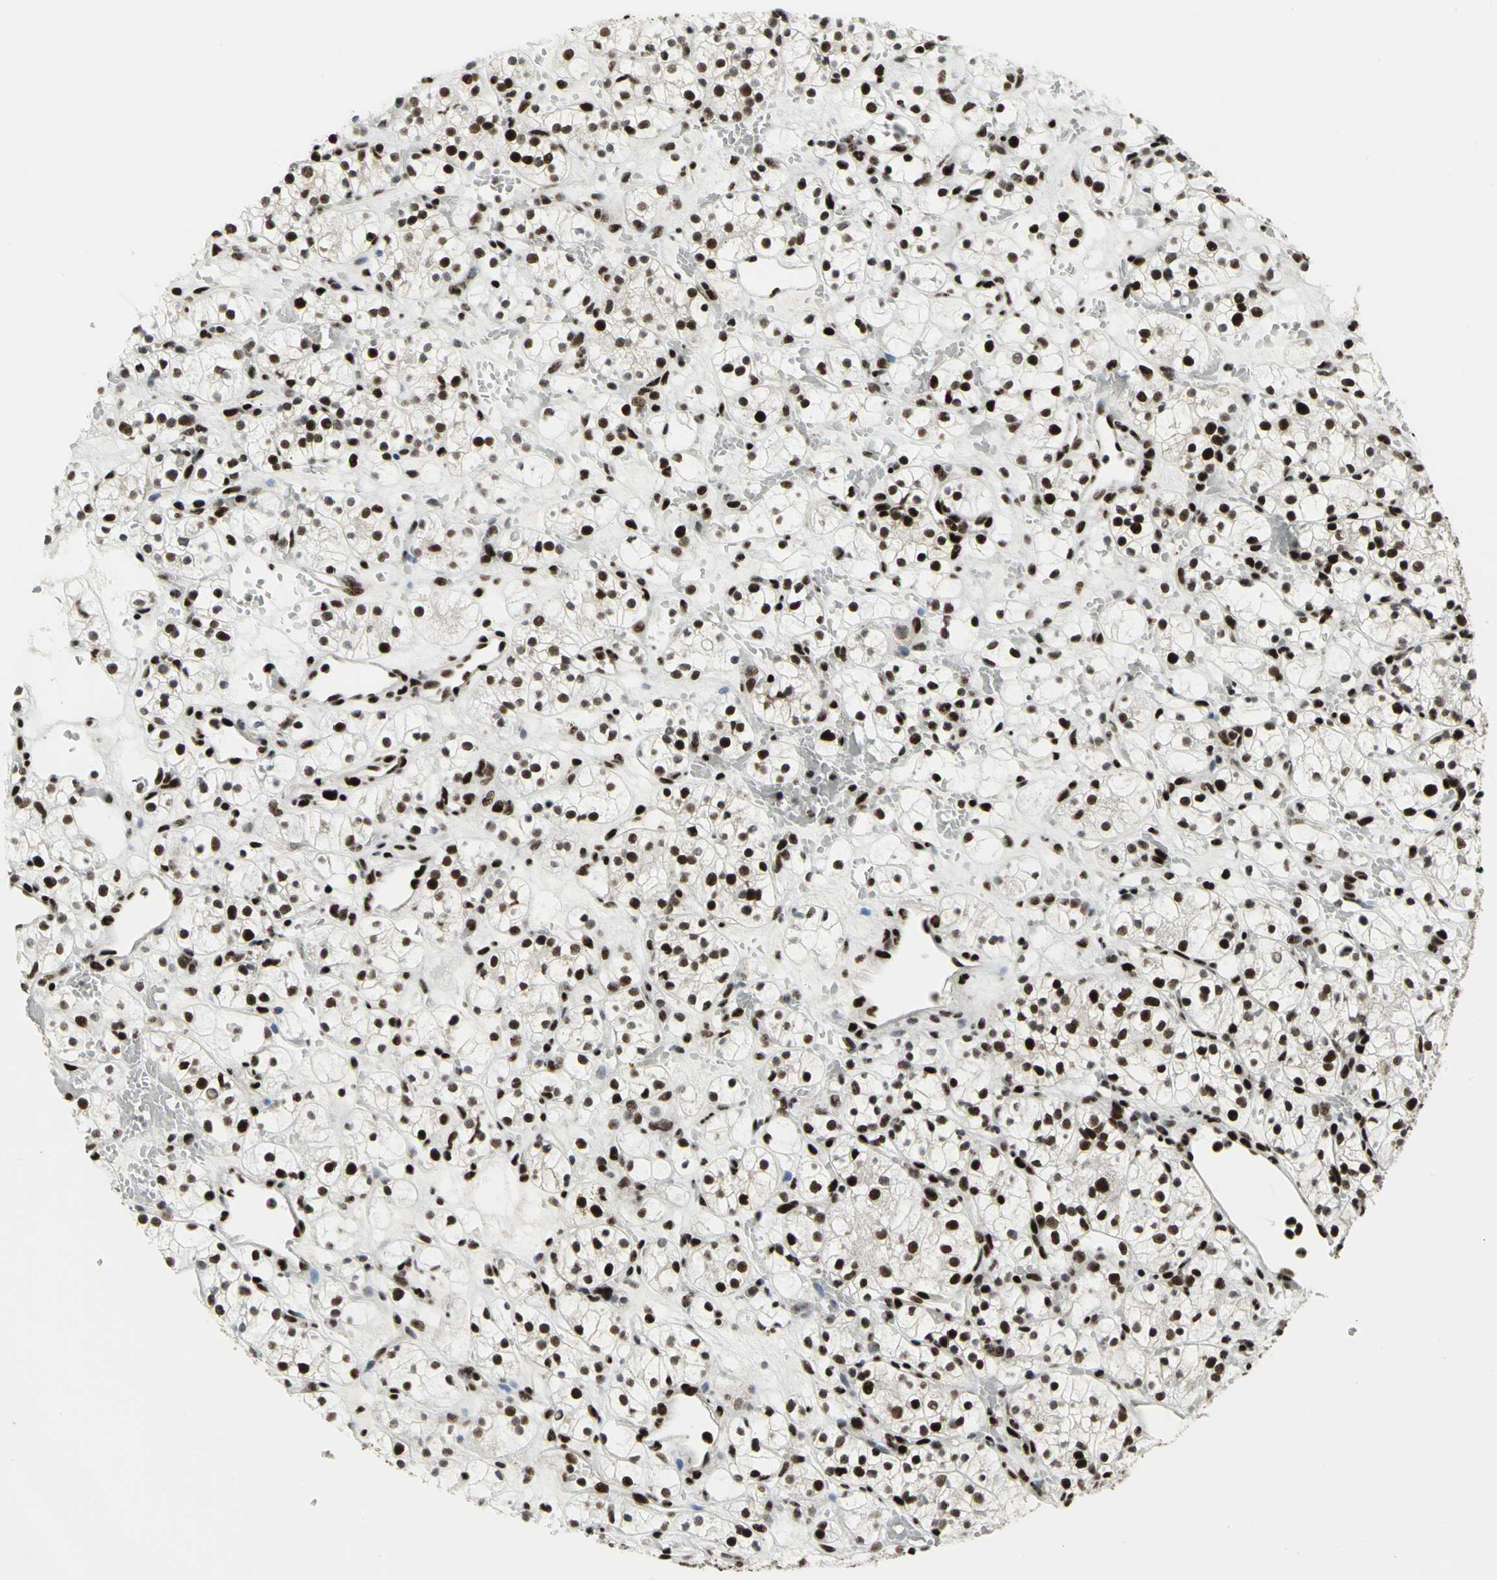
{"staining": {"intensity": "strong", "quantity": ">75%", "location": "nuclear"}, "tissue": "renal cancer", "cell_type": "Tumor cells", "image_type": "cancer", "snomed": [{"axis": "morphology", "description": "Adenocarcinoma, NOS"}, {"axis": "topography", "description": "Kidney"}], "caption": "Brown immunohistochemical staining in renal adenocarcinoma shows strong nuclear positivity in approximately >75% of tumor cells. The staining was performed using DAB to visualize the protein expression in brown, while the nuclei were stained in blue with hematoxylin (Magnification: 20x).", "gene": "SMARCA4", "patient": {"sex": "female", "age": 60}}